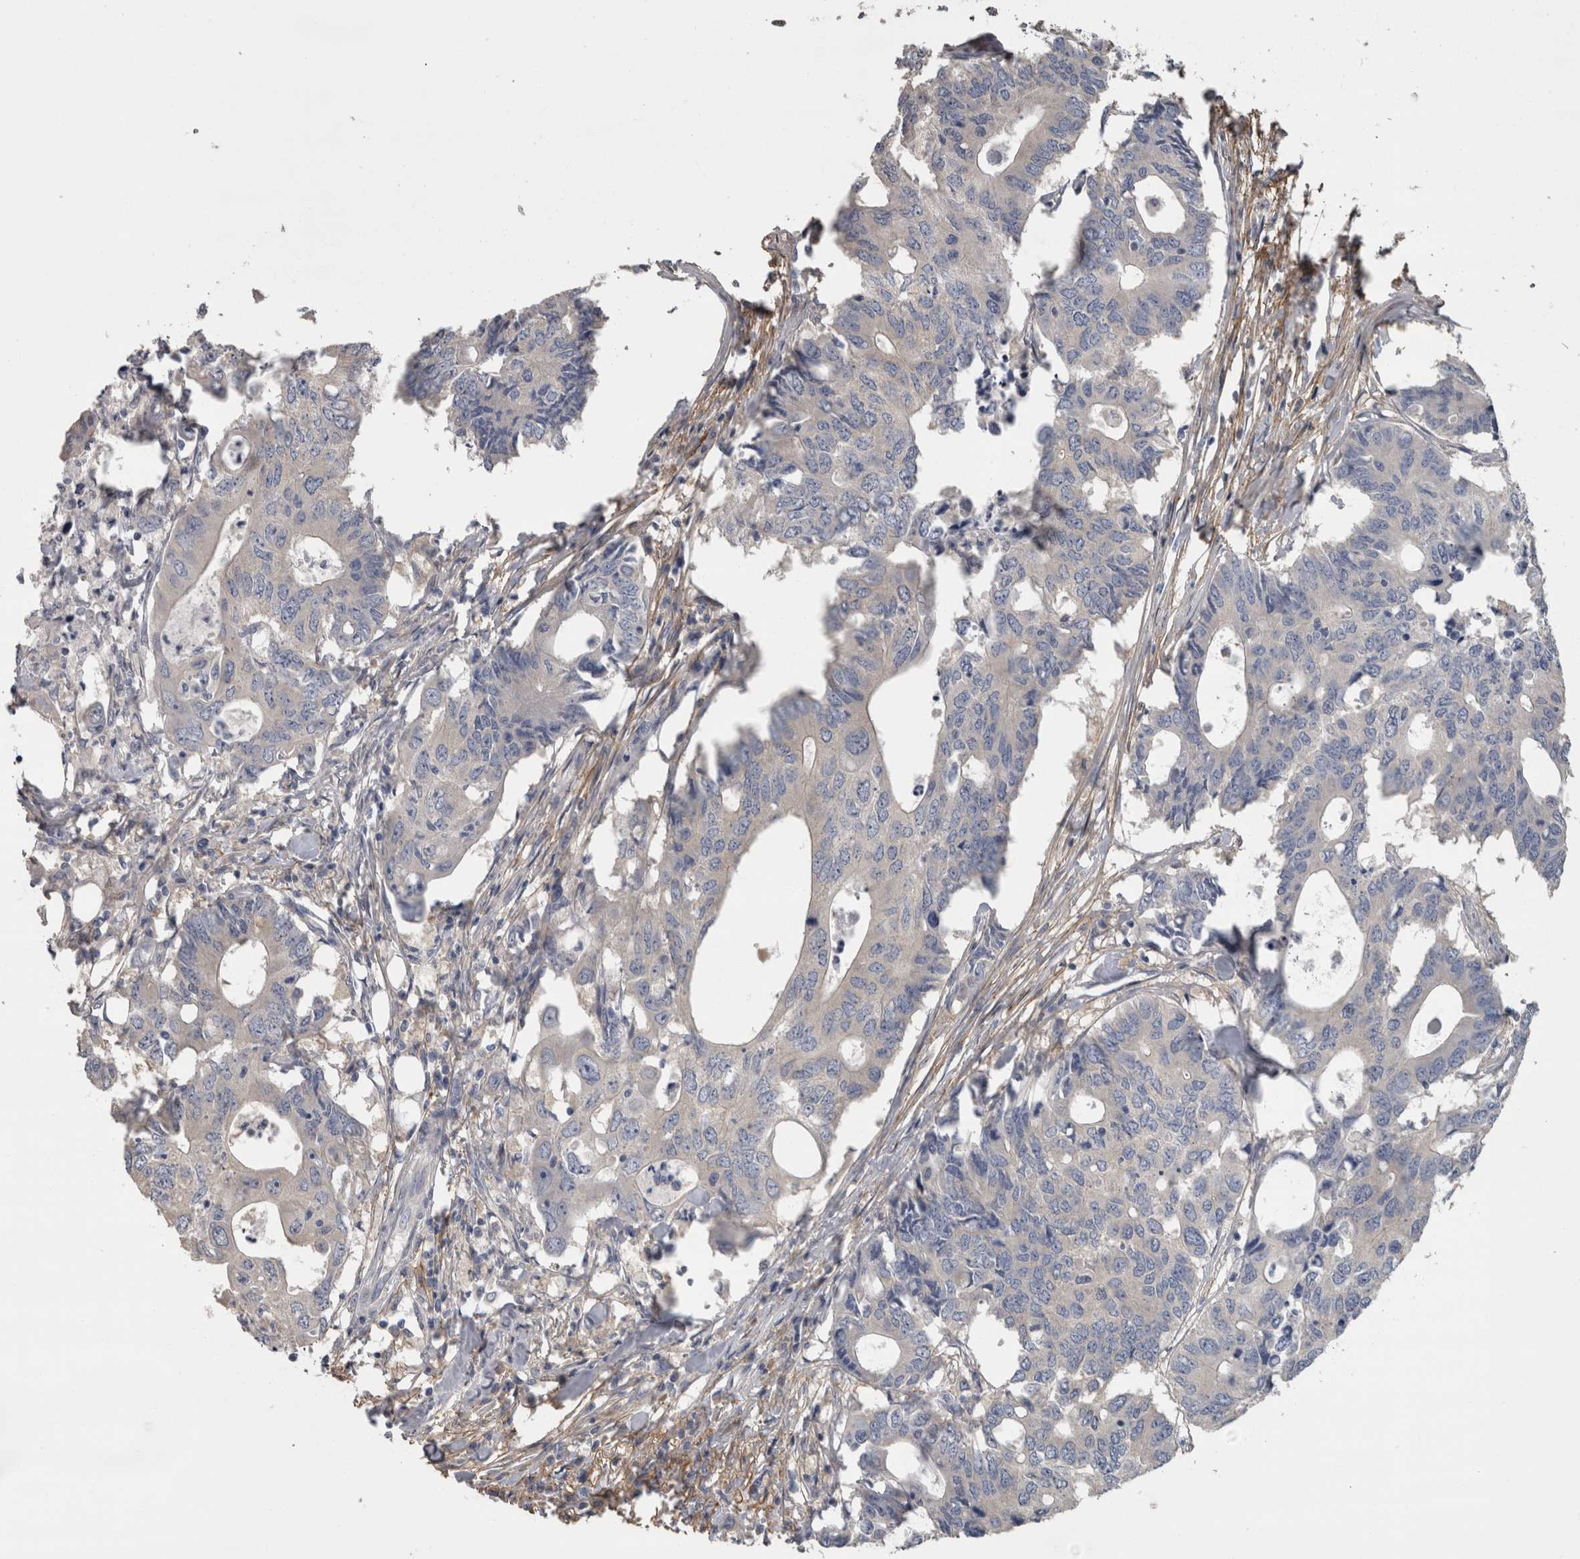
{"staining": {"intensity": "negative", "quantity": "none", "location": "none"}, "tissue": "colorectal cancer", "cell_type": "Tumor cells", "image_type": "cancer", "snomed": [{"axis": "morphology", "description": "Adenocarcinoma, NOS"}, {"axis": "topography", "description": "Colon"}], "caption": "Immunohistochemical staining of adenocarcinoma (colorectal) shows no significant expression in tumor cells. (Immunohistochemistry (ihc), brightfield microscopy, high magnification).", "gene": "EFEMP2", "patient": {"sex": "male", "age": 71}}